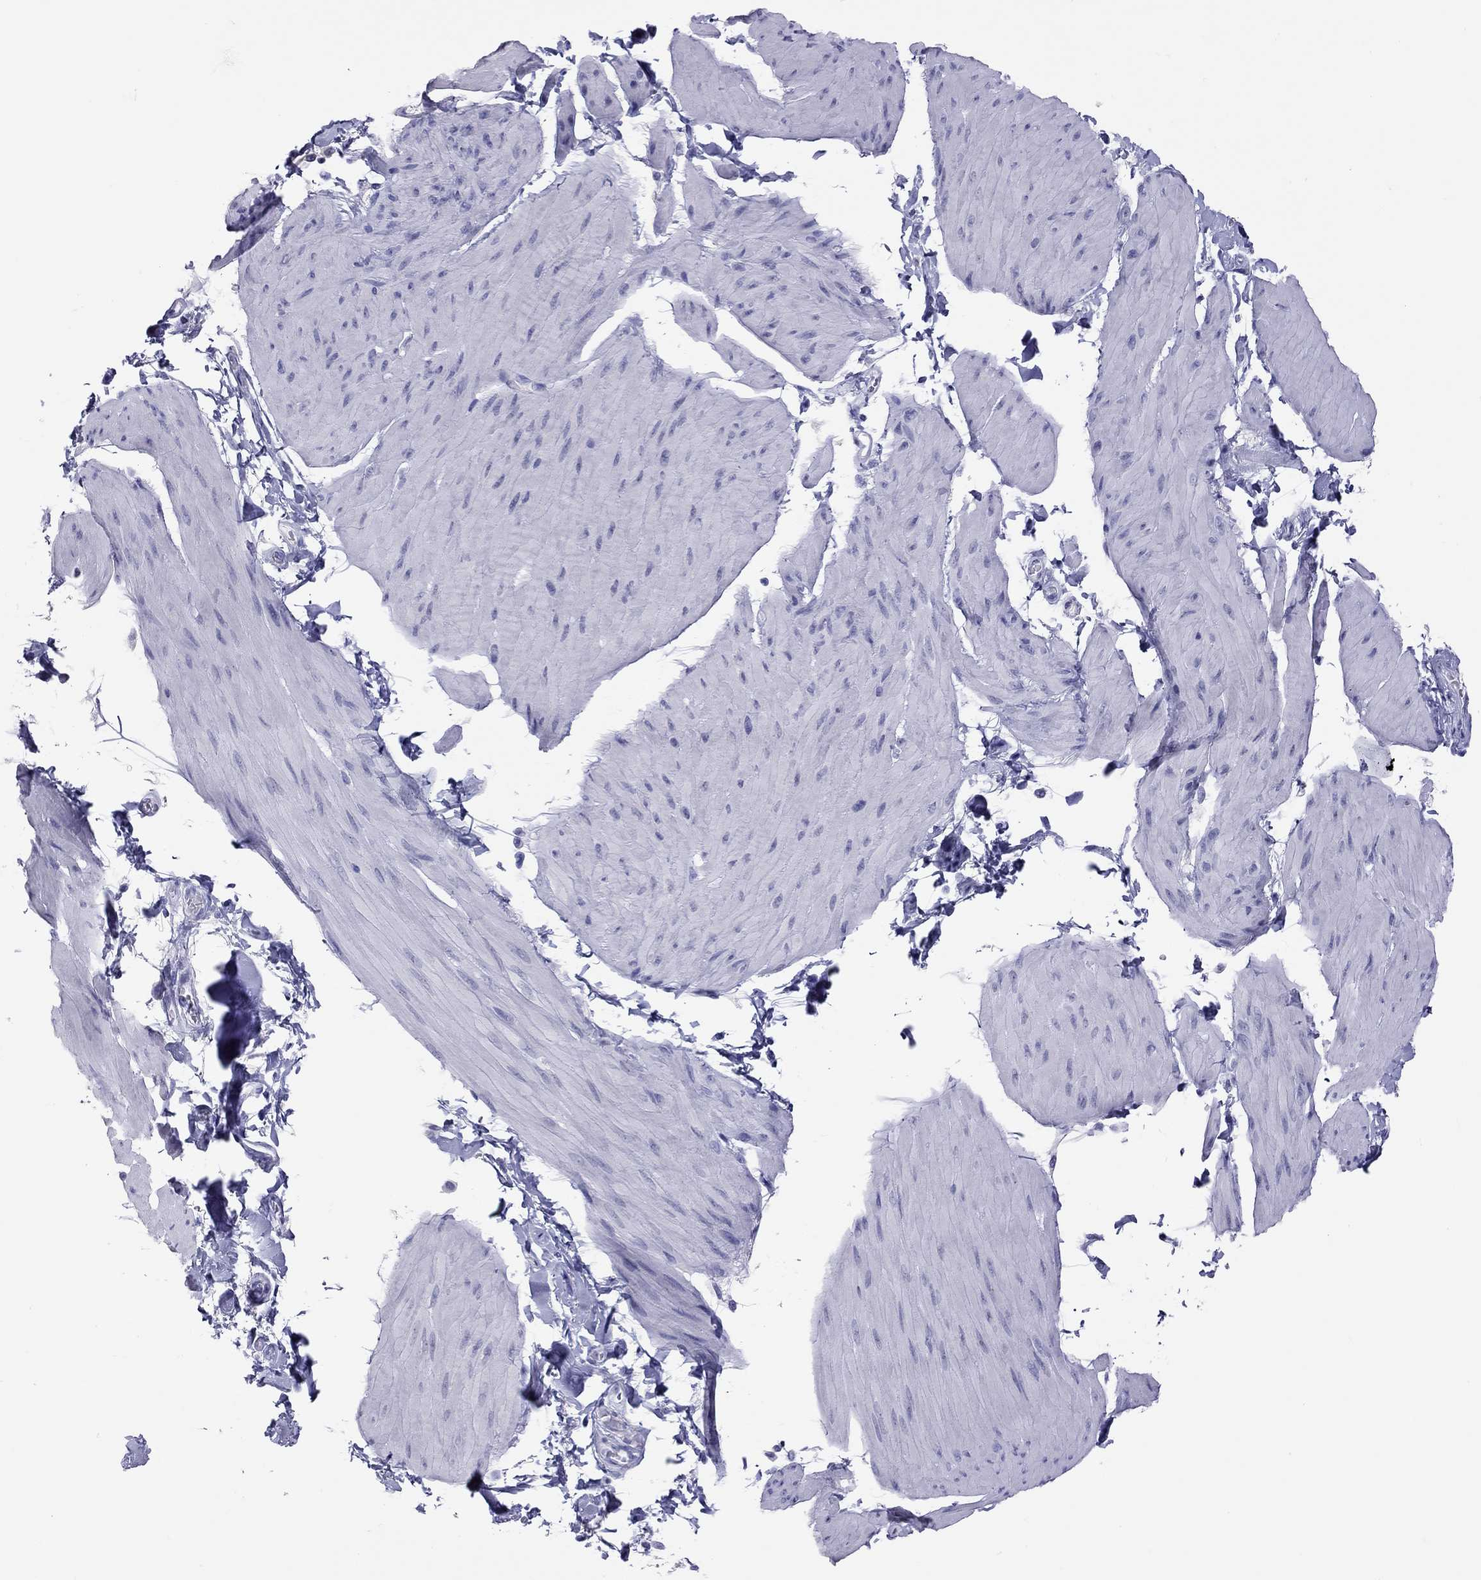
{"staining": {"intensity": "negative", "quantity": "none", "location": "none"}, "tissue": "smooth muscle", "cell_type": "Smooth muscle cells", "image_type": "normal", "snomed": [{"axis": "morphology", "description": "Normal tissue, NOS"}, {"axis": "topography", "description": "Adipose tissue"}, {"axis": "topography", "description": "Smooth muscle"}, {"axis": "topography", "description": "Peripheral nerve tissue"}], "caption": "A high-resolution micrograph shows immunohistochemistry staining of unremarkable smooth muscle, which demonstrates no significant expression in smooth muscle cells.", "gene": "STAG3", "patient": {"sex": "male", "age": 83}}